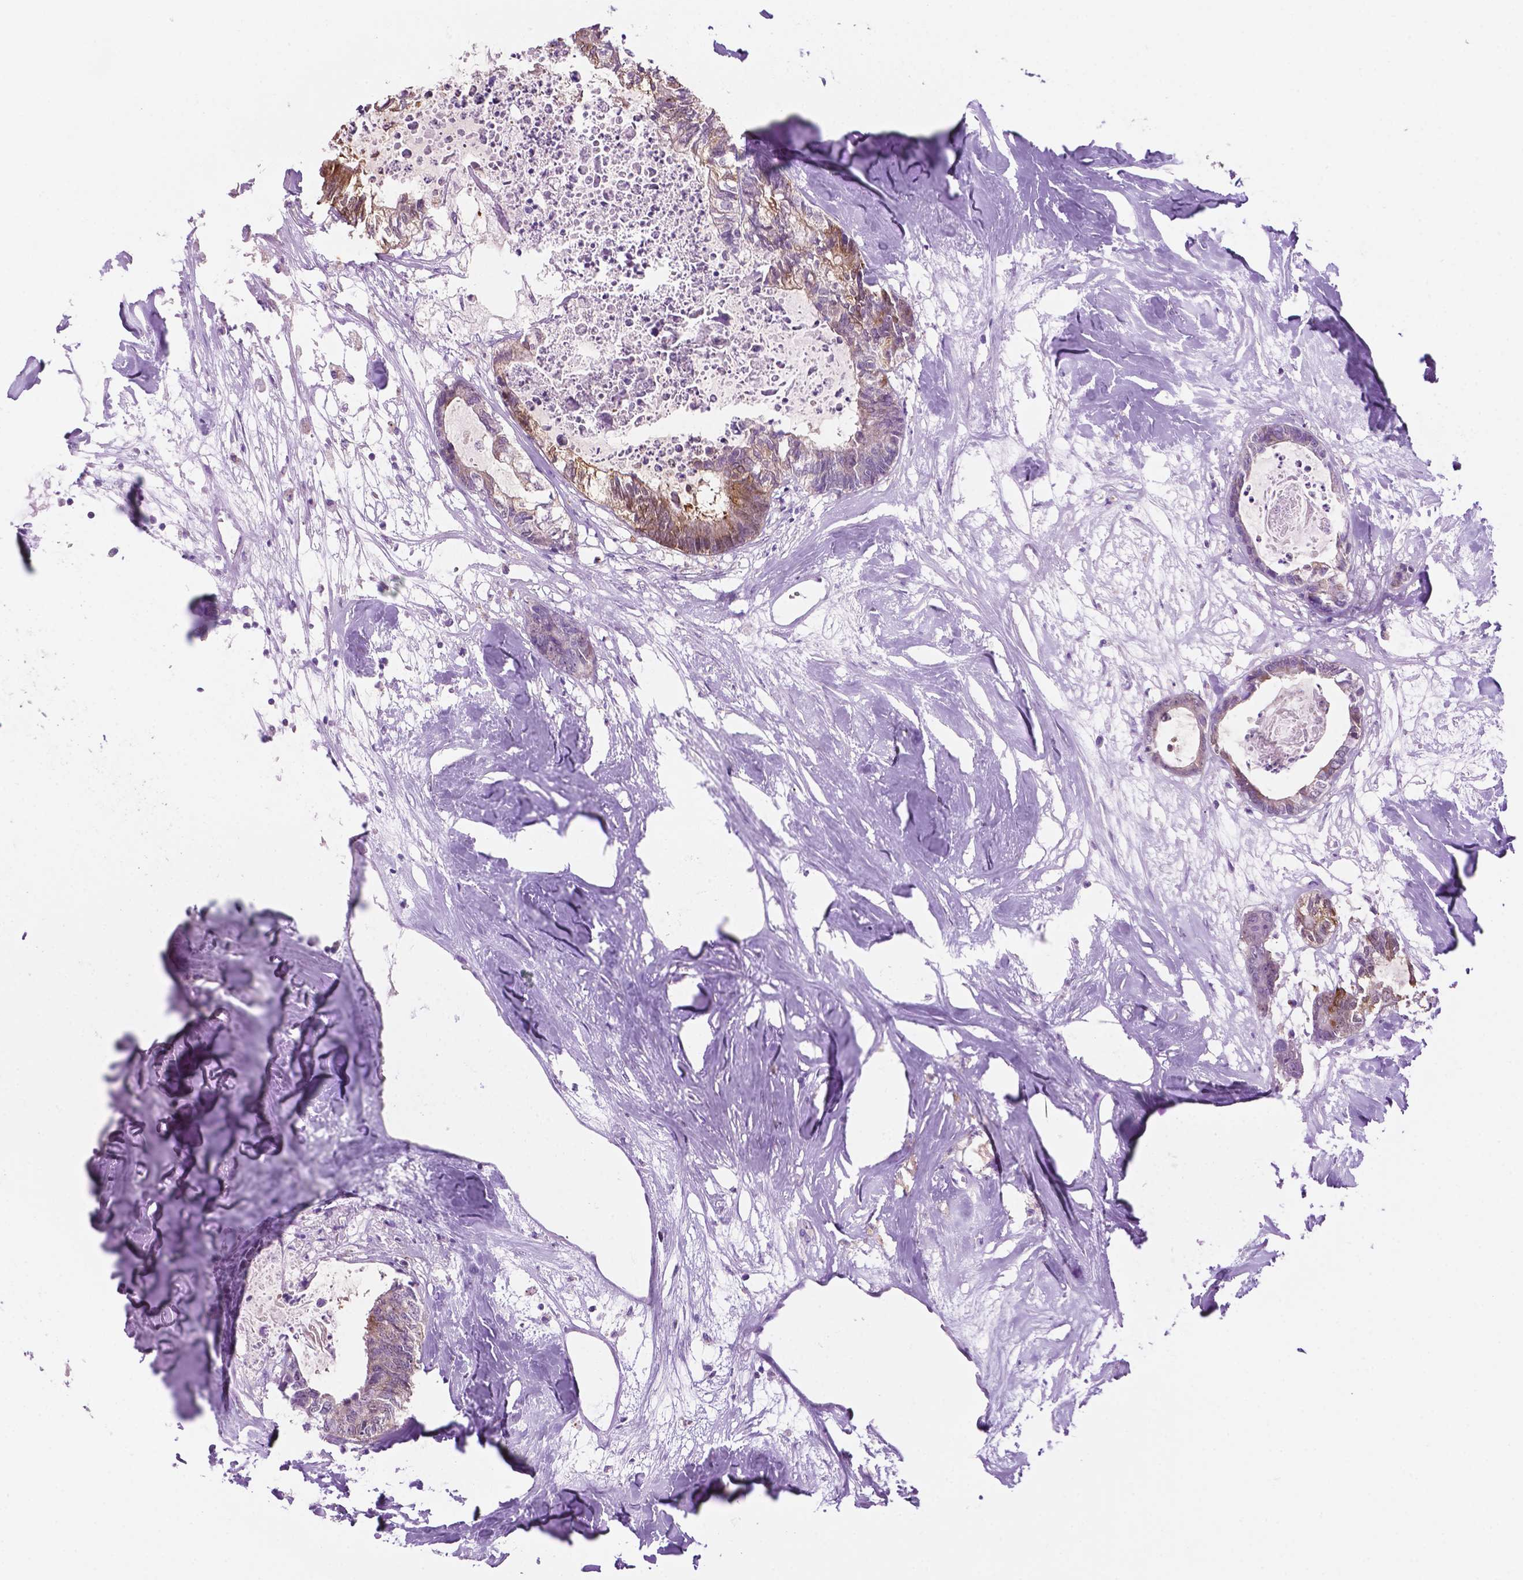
{"staining": {"intensity": "weak", "quantity": "<25%", "location": "cytoplasmic/membranous"}, "tissue": "colorectal cancer", "cell_type": "Tumor cells", "image_type": "cancer", "snomed": [{"axis": "morphology", "description": "Adenocarcinoma, NOS"}, {"axis": "topography", "description": "Colon"}, {"axis": "topography", "description": "Rectum"}], "caption": "A high-resolution micrograph shows immunohistochemistry staining of adenocarcinoma (colorectal), which exhibits no significant positivity in tumor cells.", "gene": "PHGR1", "patient": {"sex": "male", "age": 57}}